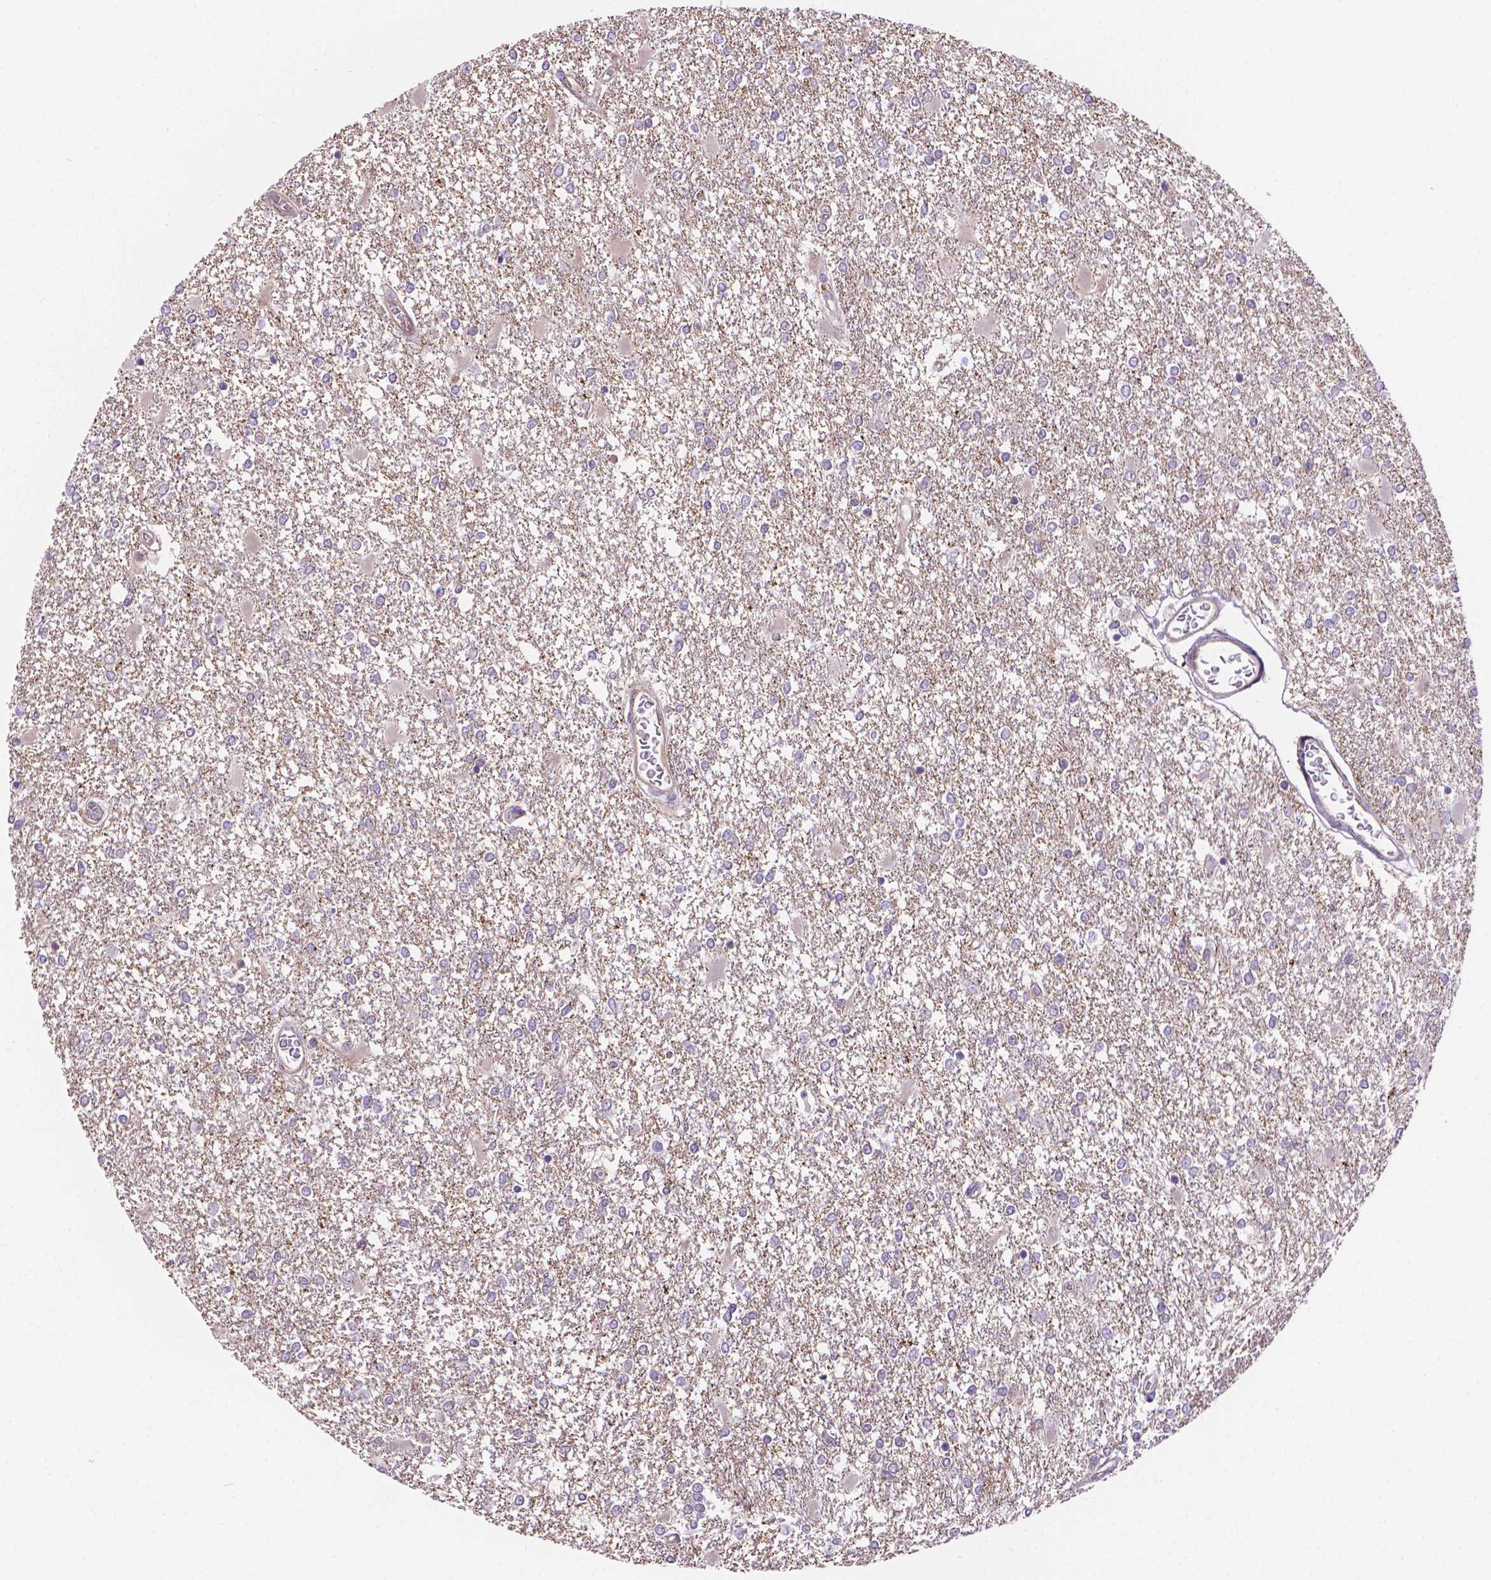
{"staining": {"intensity": "negative", "quantity": "none", "location": "none"}, "tissue": "glioma", "cell_type": "Tumor cells", "image_type": "cancer", "snomed": [{"axis": "morphology", "description": "Glioma, malignant, High grade"}, {"axis": "topography", "description": "Cerebral cortex"}], "caption": "IHC image of neoplastic tissue: malignant high-grade glioma stained with DAB (3,3'-diaminobenzidine) exhibits no significant protein staining in tumor cells. (DAB IHC visualized using brightfield microscopy, high magnification).", "gene": "CLIC4", "patient": {"sex": "male", "age": 79}}